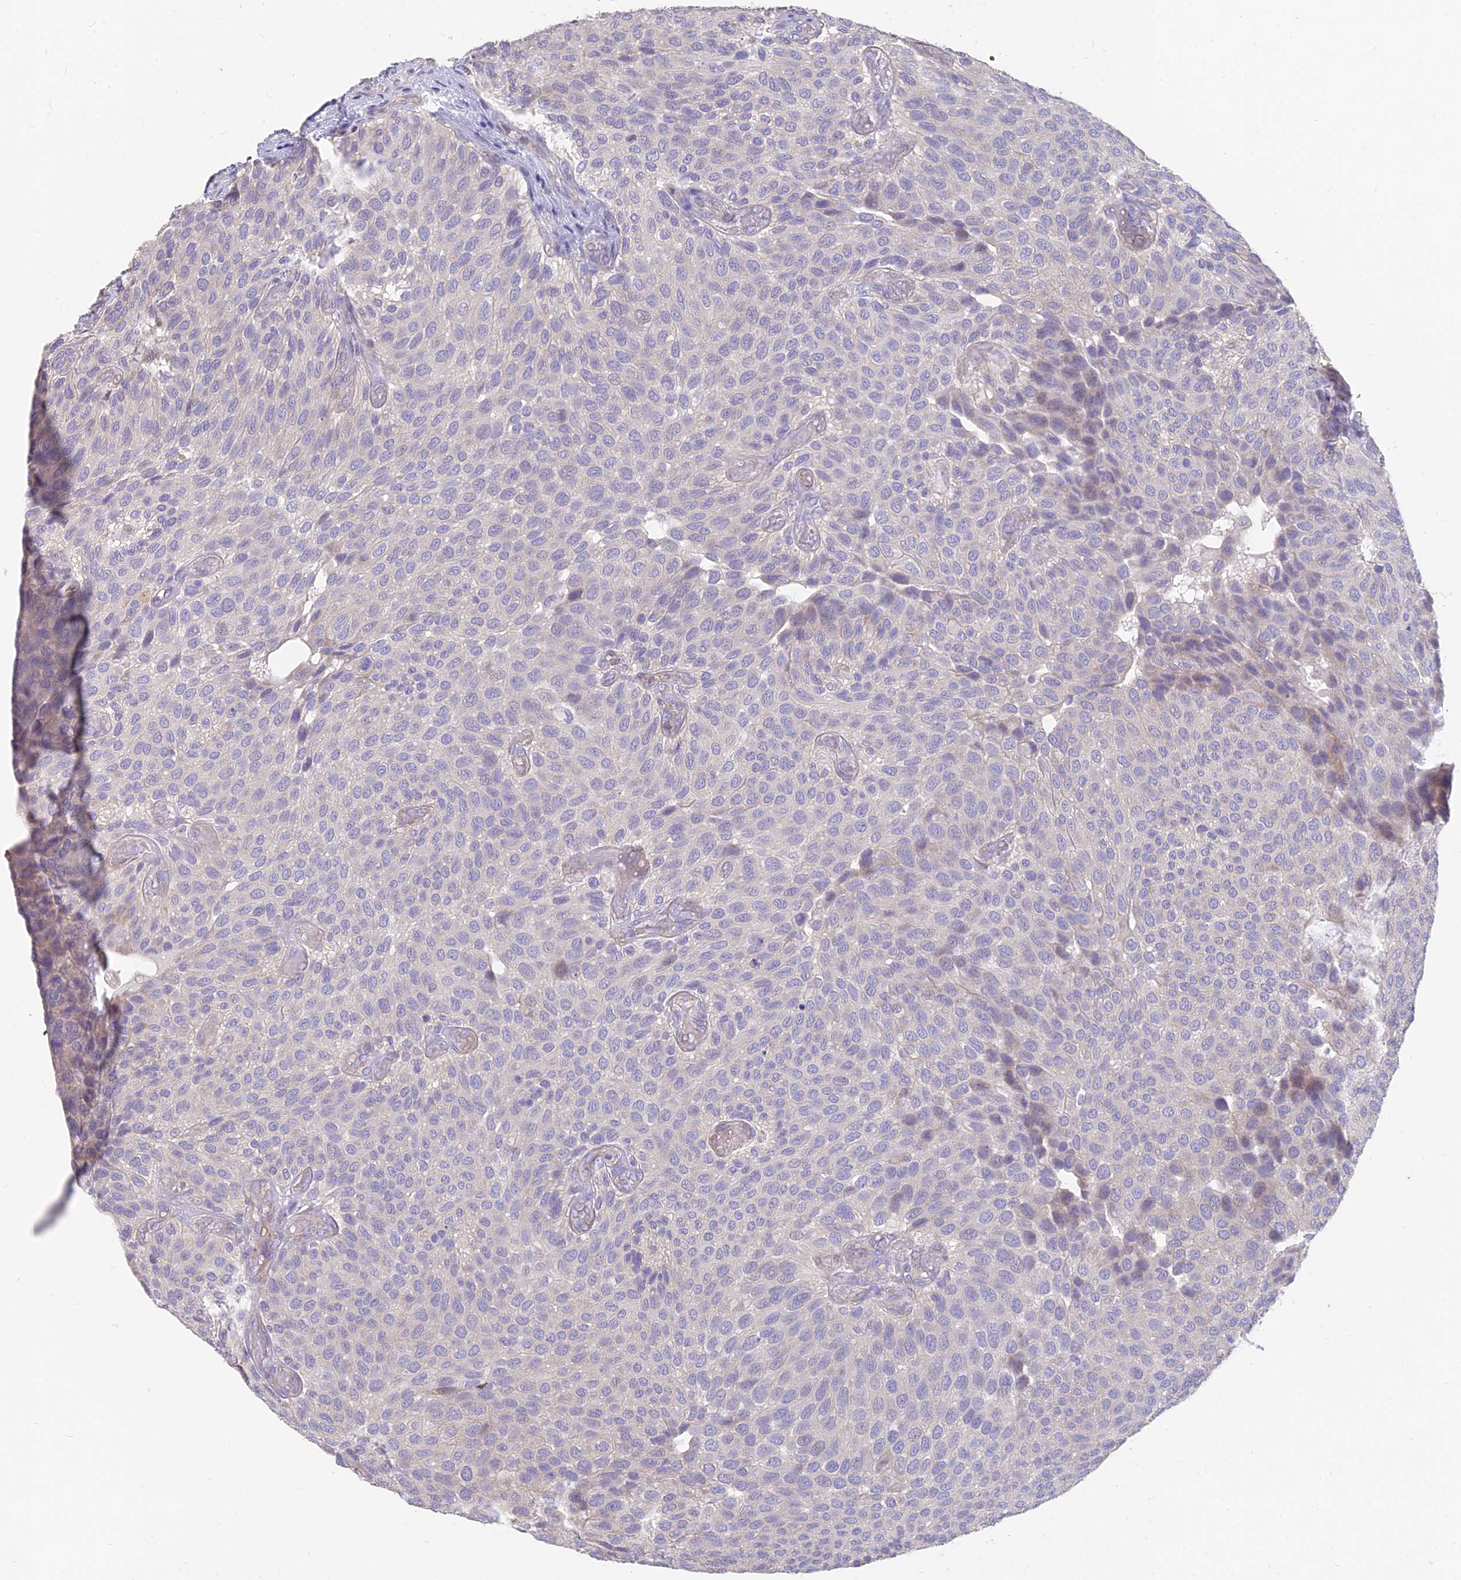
{"staining": {"intensity": "weak", "quantity": "<25%", "location": "cytoplasmic/membranous"}, "tissue": "urothelial cancer", "cell_type": "Tumor cells", "image_type": "cancer", "snomed": [{"axis": "morphology", "description": "Urothelial carcinoma, Low grade"}, {"axis": "topography", "description": "Urinary bladder"}], "caption": "Immunohistochemistry micrograph of urothelial cancer stained for a protein (brown), which exhibits no staining in tumor cells.", "gene": "FAM168B", "patient": {"sex": "male", "age": 89}}